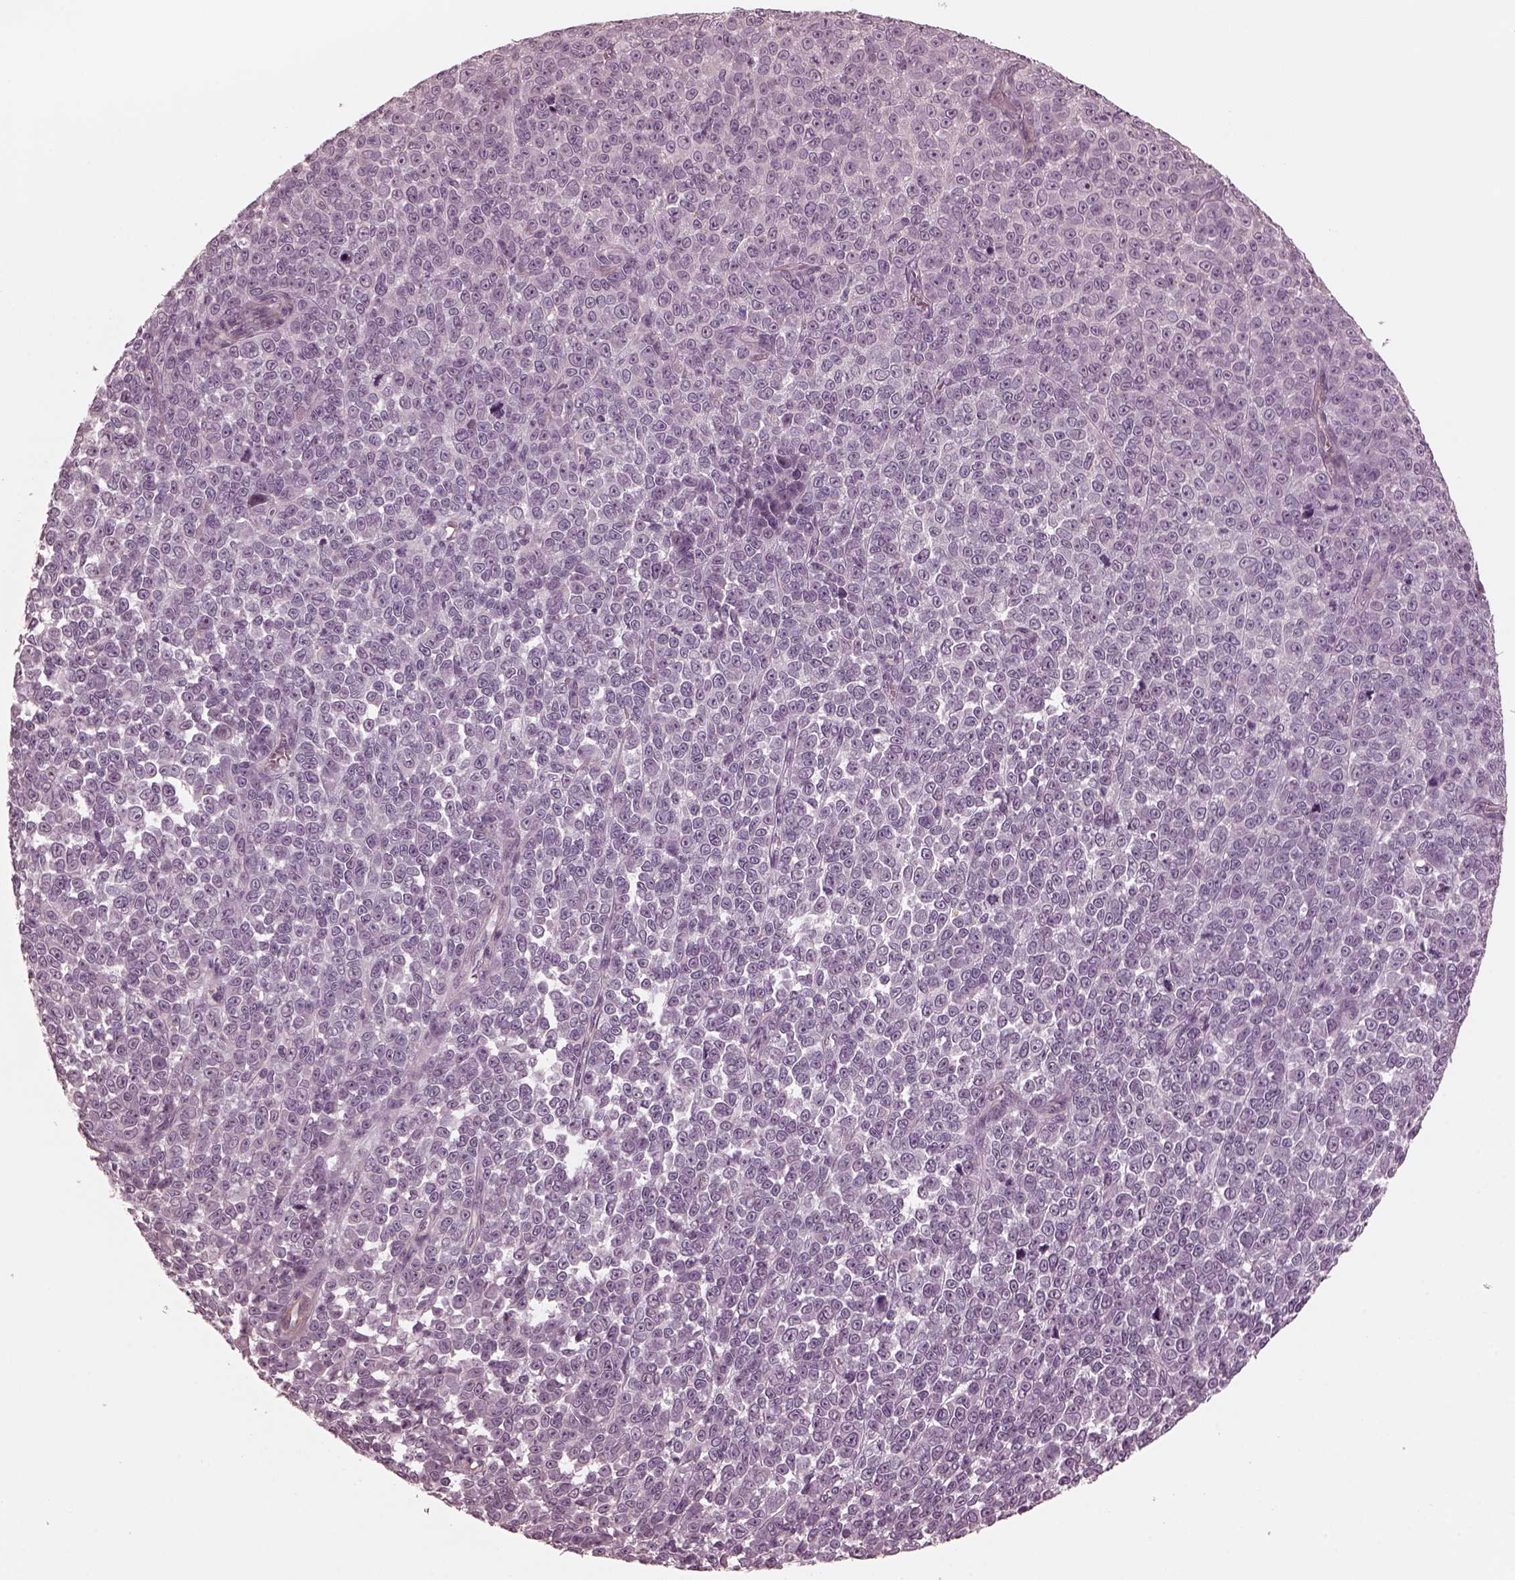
{"staining": {"intensity": "negative", "quantity": "none", "location": "none"}, "tissue": "melanoma", "cell_type": "Tumor cells", "image_type": "cancer", "snomed": [{"axis": "morphology", "description": "Malignant melanoma, NOS"}, {"axis": "topography", "description": "Skin"}], "caption": "The photomicrograph exhibits no staining of tumor cells in melanoma.", "gene": "KIF6", "patient": {"sex": "female", "age": 95}}